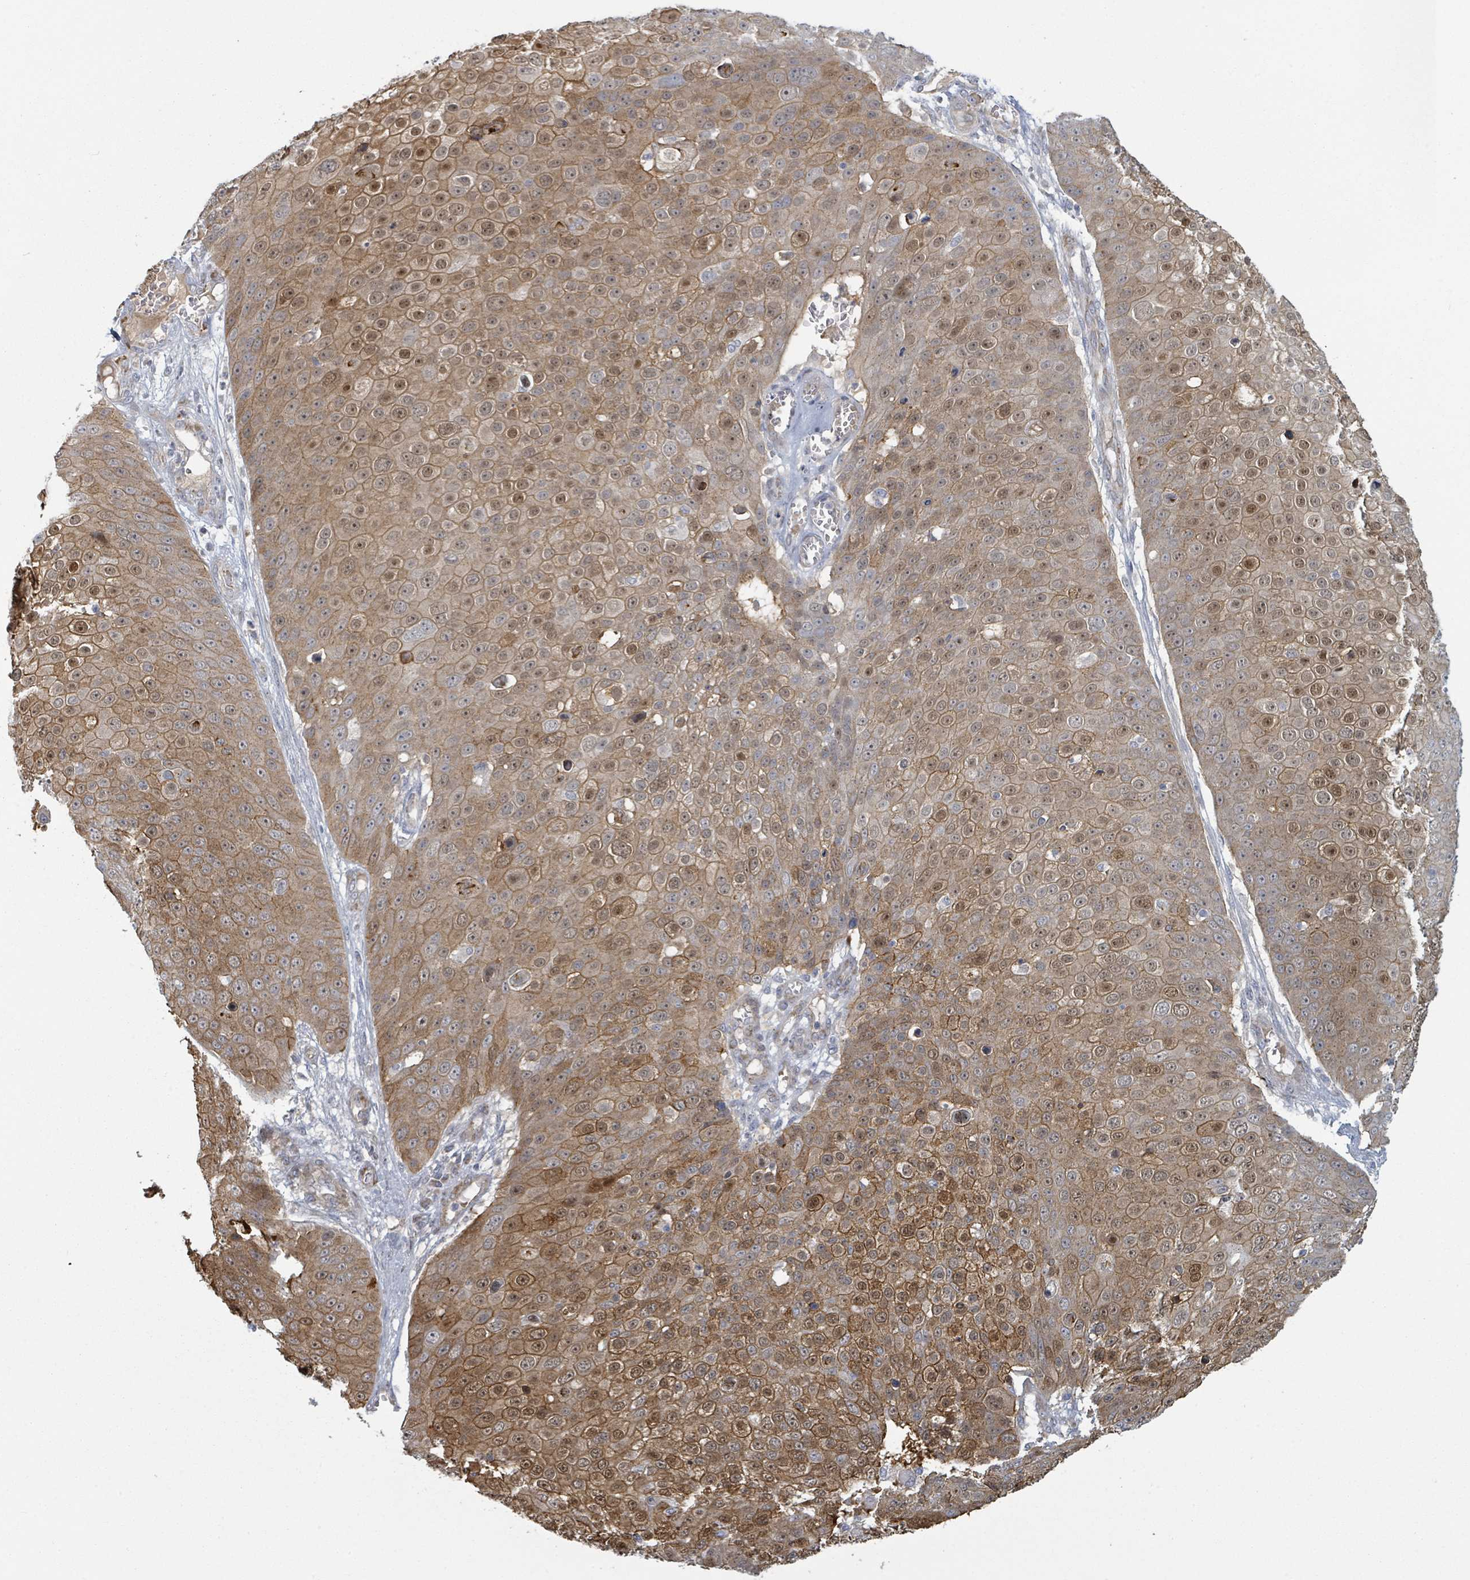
{"staining": {"intensity": "moderate", "quantity": ">75%", "location": "cytoplasmic/membranous,nuclear"}, "tissue": "skin cancer", "cell_type": "Tumor cells", "image_type": "cancer", "snomed": [{"axis": "morphology", "description": "Squamous cell carcinoma, NOS"}, {"axis": "topography", "description": "Skin"}], "caption": "IHC (DAB) staining of skin squamous cell carcinoma reveals moderate cytoplasmic/membranous and nuclear protein expression in approximately >75% of tumor cells.", "gene": "COL5A3", "patient": {"sex": "male", "age": 71}}